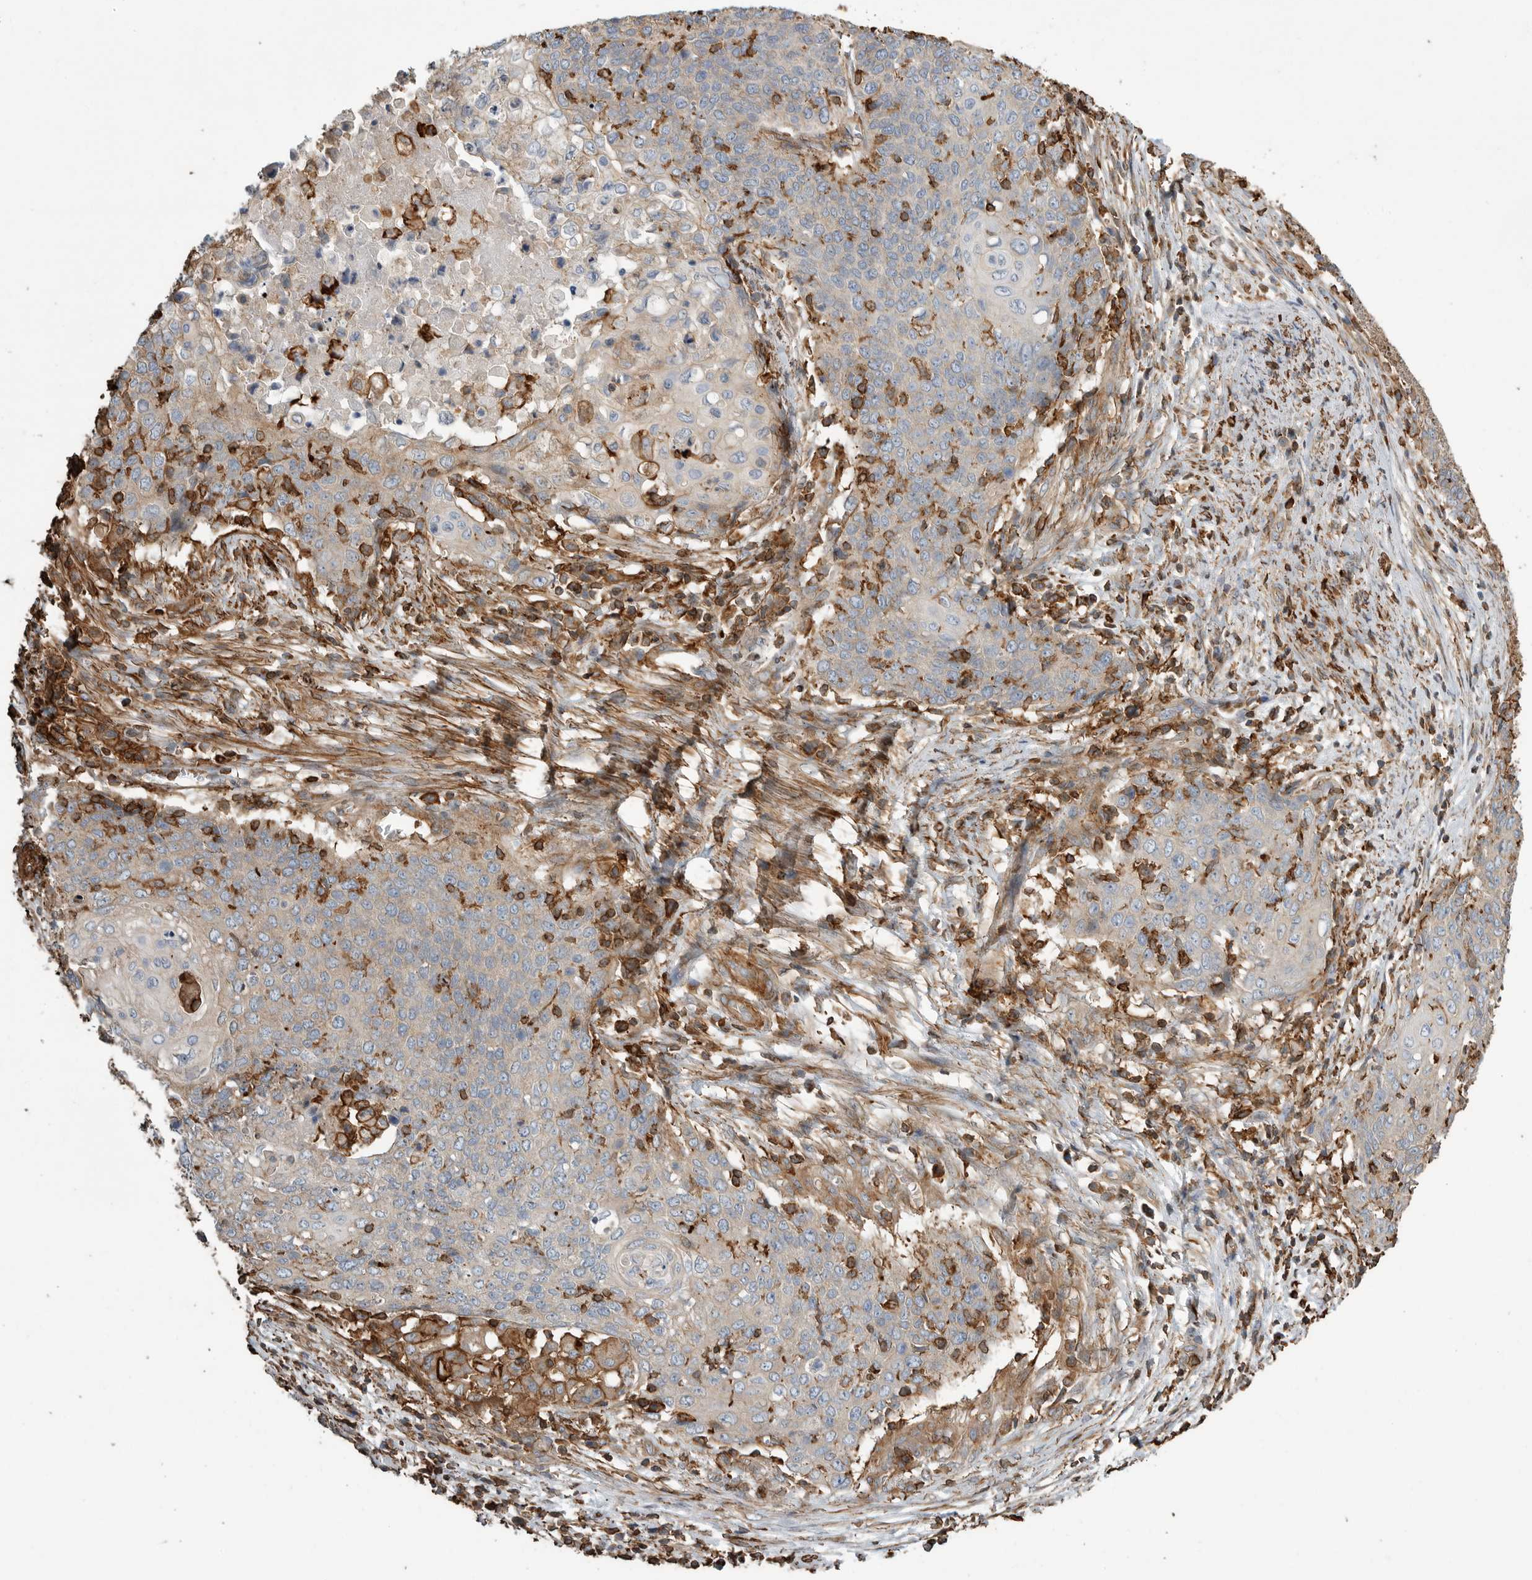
{"staining": {"intensity": "negative", "quantity": "none", "location": "none"}, "tissue": "cervical cancer", "cell_type": "Tumor cells", "image_type": "cancer", "snomed": [{"axis": "morphology", "description": "Squamous cell carcinoma, NOS"}, {"axis": "topography", "description": "Cervix"}], "caption": "An IHC image of cervical cancer (squamous cell carcinoma) is shown. There is no staining in tumor cells of cervical cancer (squamous cell carcinoma).", "gene": "GPER1", "patient": {"sex": "female", "age": 39}}